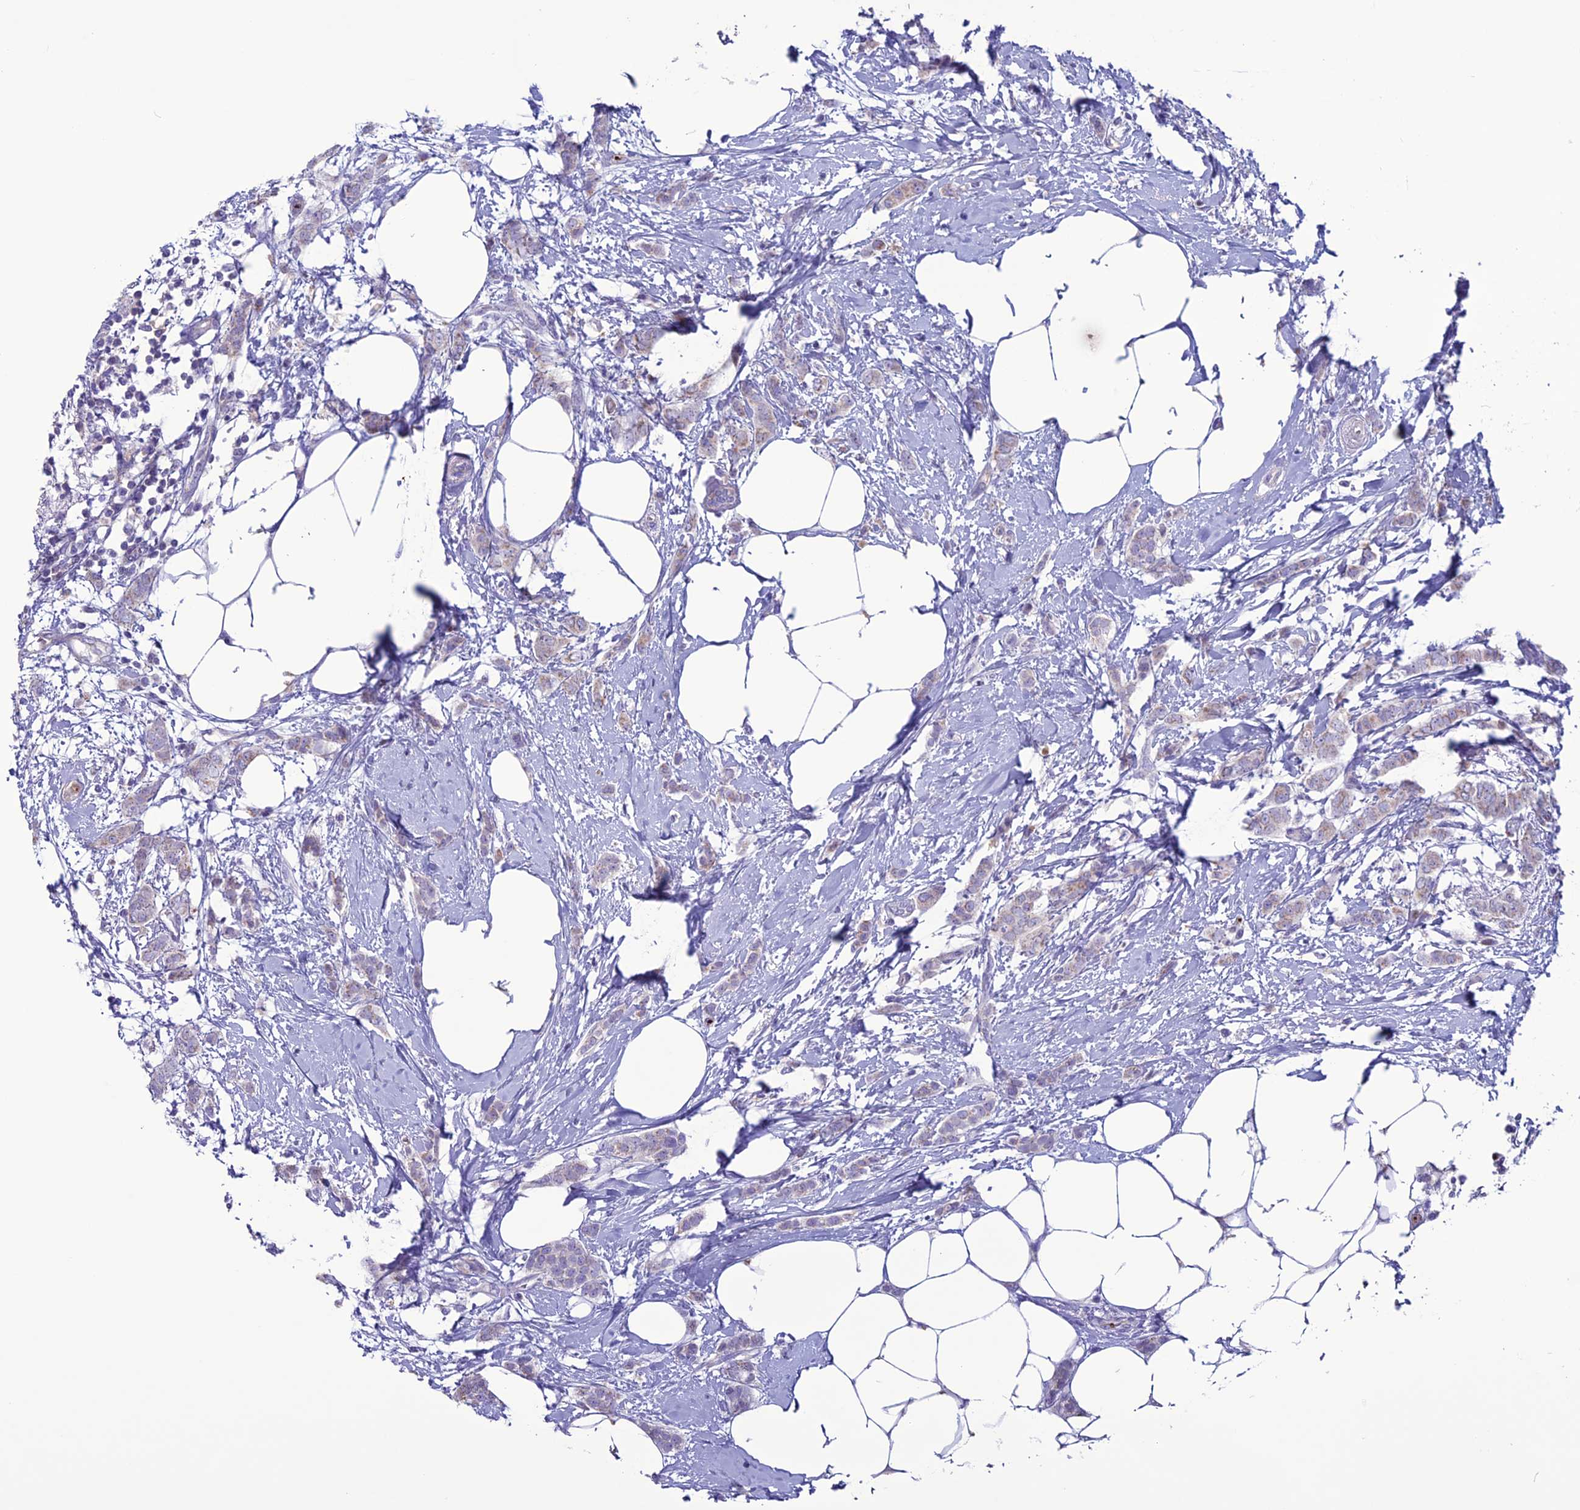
{"staining": {"intensity": "weak", "quantity": "25%-75%", "location": "cytoplasmic/membranous"}, "tissue": "breast cancer", "cell_type": "Tumor cells", "image_type": "cancer", "snomed": [{"axis": "morphology", "description": "Duct carcinoma"}, {"axis": "topography", "description": "Breast"}], "caption": "Breast cancer was stained to show a protein in brown. There is low levels of weak cytoplasmic/membranous staining in about 25%-75% of tumor cells.", "gene": "C21orf140", "patient": {"sex": "female", "age": 72}}